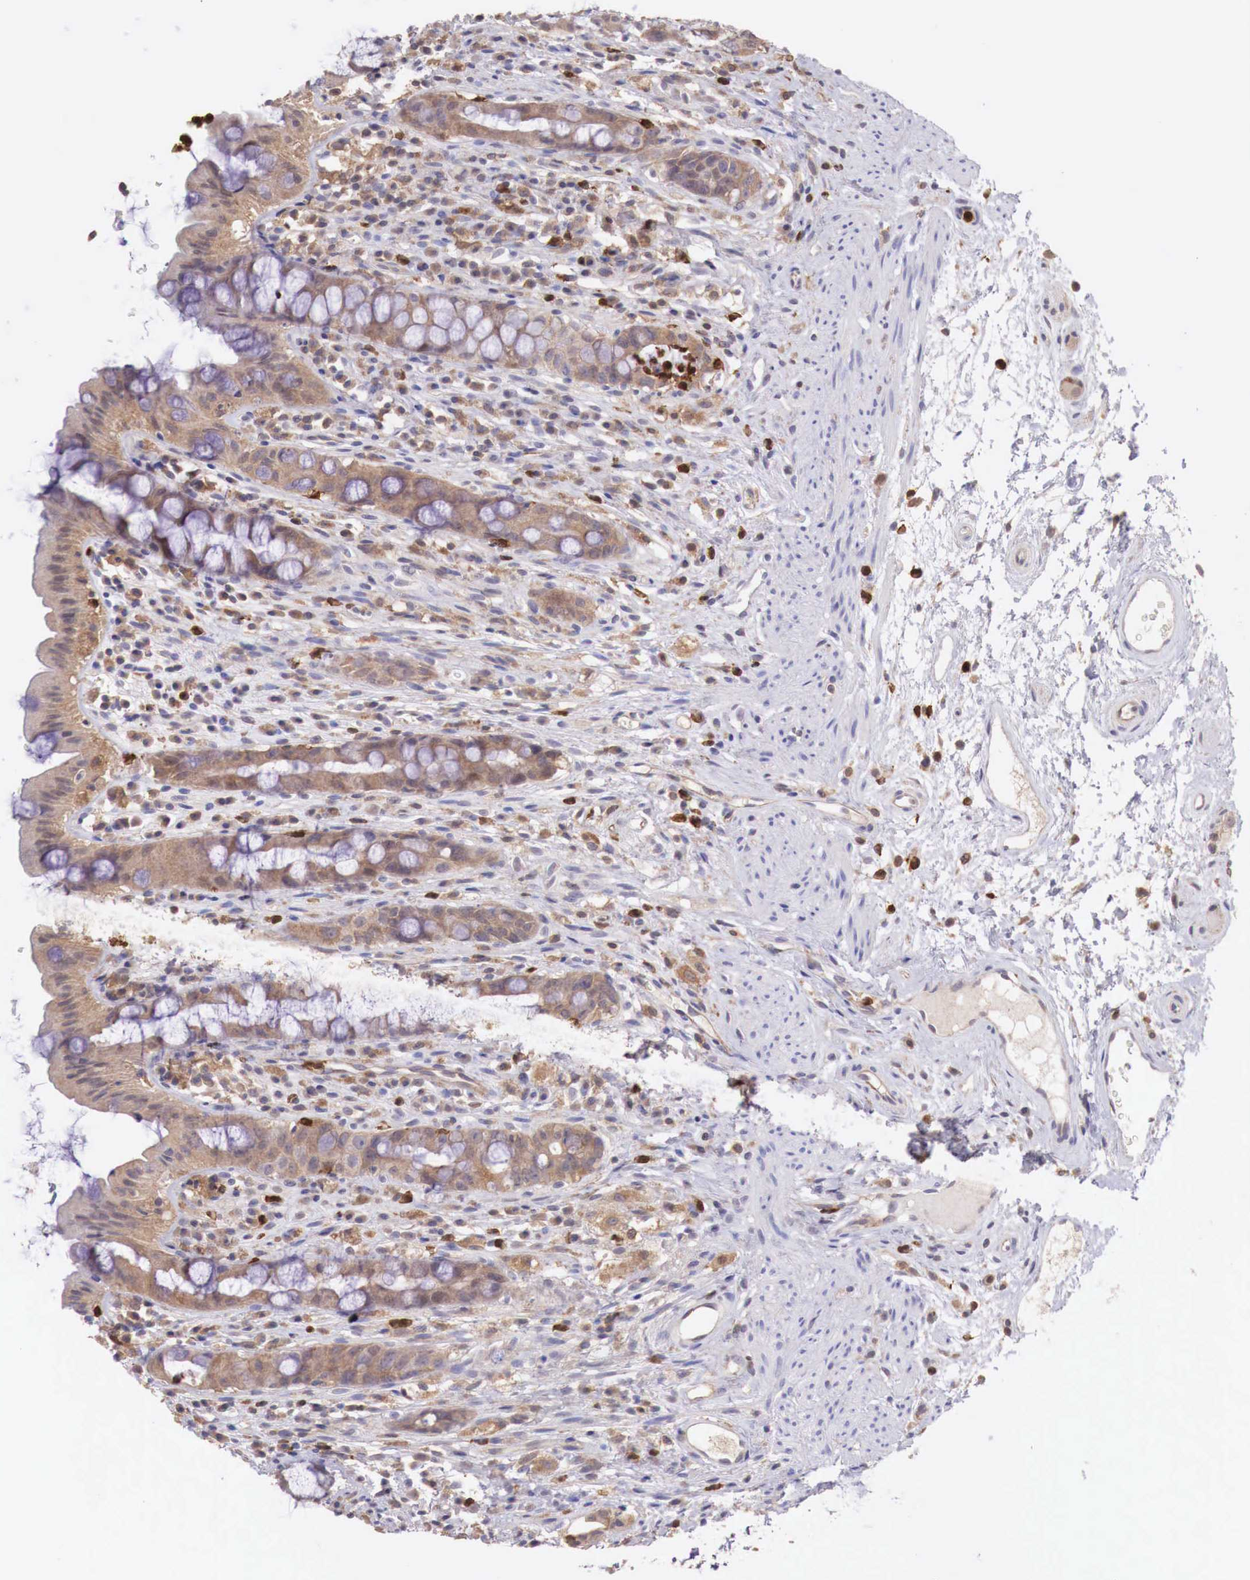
{"staining": {"intensity": "weak", "quantity": ">75%", "location": "cytoplasmic/membranous"}, "tissue": "rectum", "cell_type": "Glandular cells", "image_type": "normal", "snomed": [{"axis": "morphology", "description": "Normal tissue, NOS"}, {"axis": "topography", "description": "Rectum"}], "caption": "A low amount of weak cytoplasmic/membranous positivity is present in approximately >75% of glandular cells in benign rectum. (DAB (3,3'-diaminobenzidine) = brown stain, brightfield microscopy at high magnification).", "gene": "GAB2", "patient": {"sex": "female", "age": 60}}